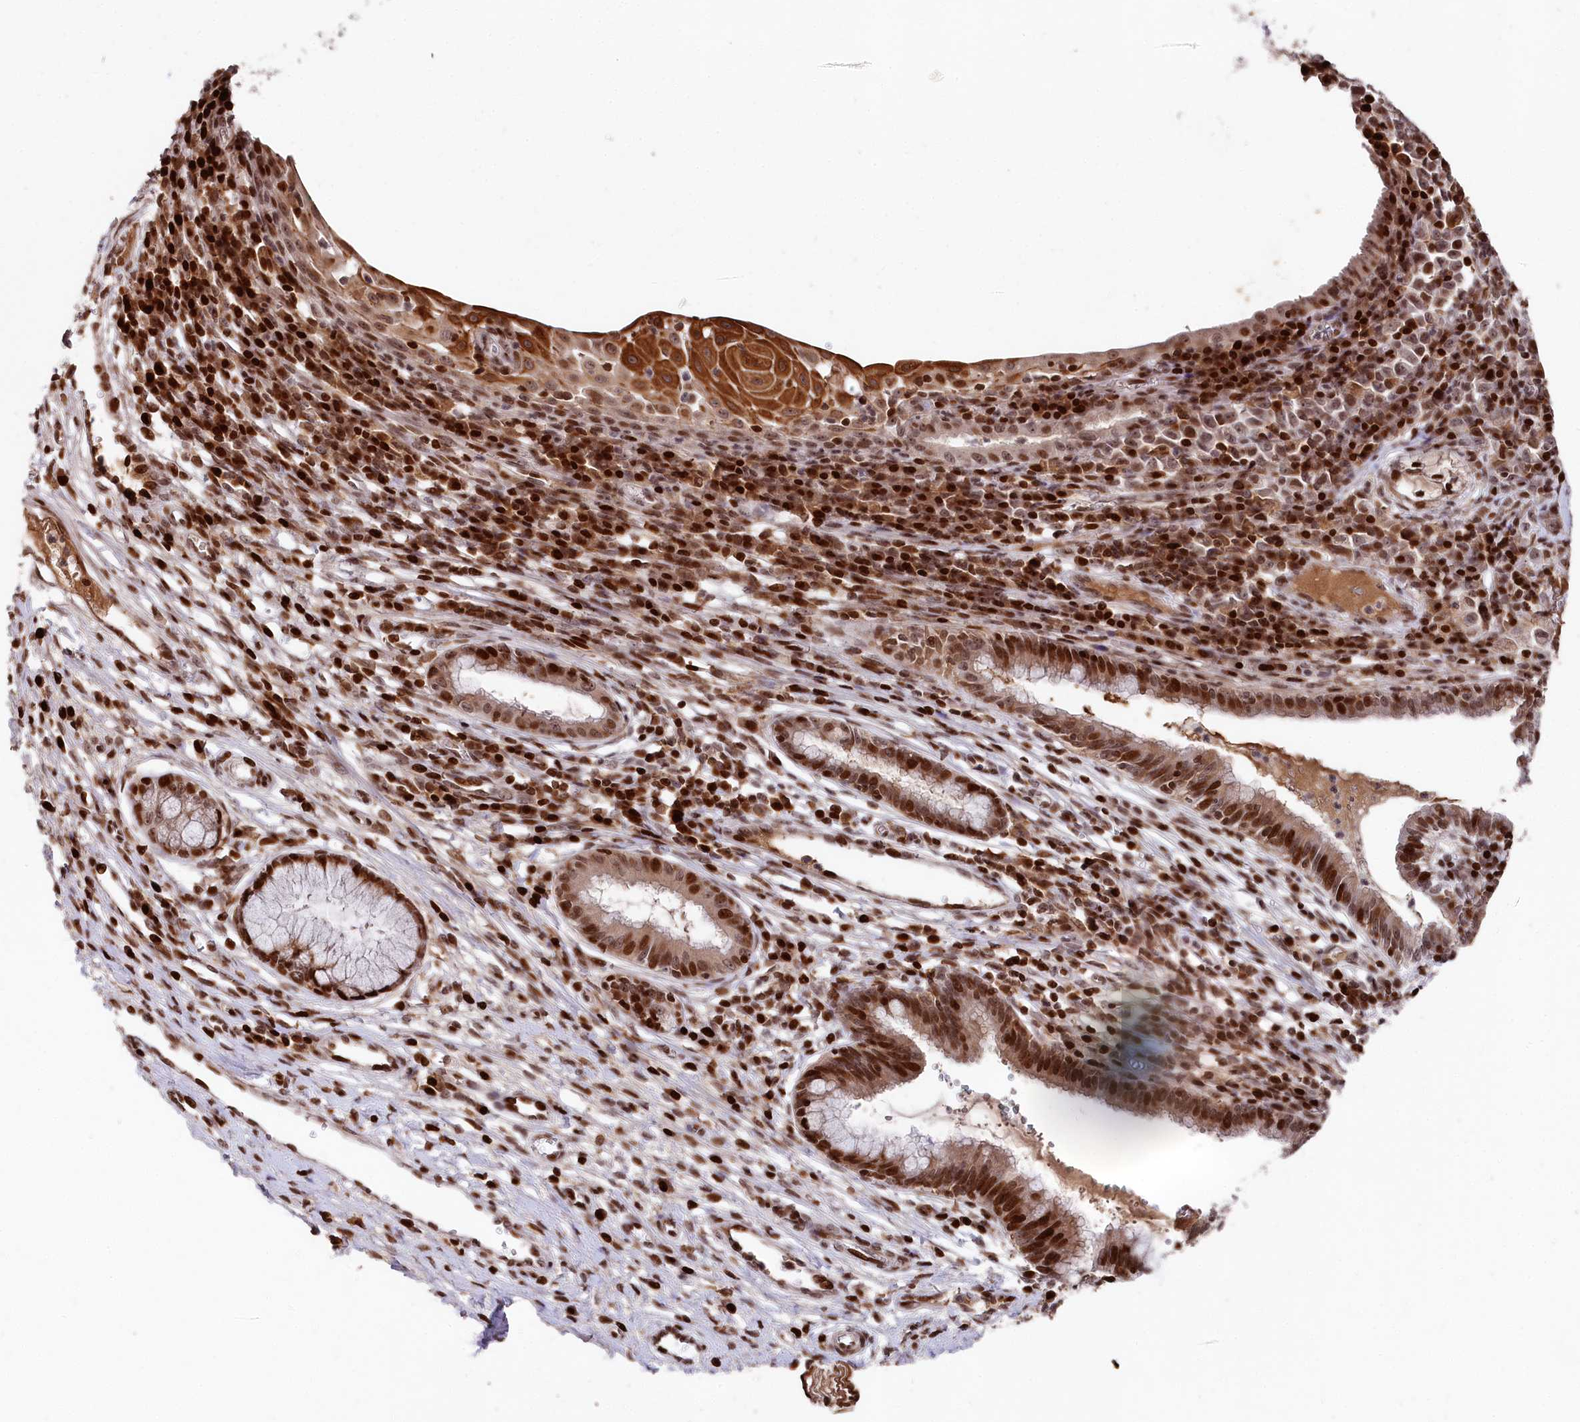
{"staining": {"intensity": "strong", "quantity": ">75%", "location": "nuclear"}, "tissue": "cervix", "cell_type": "Glandular cells", "image_type": "normal", "snomed": [{"axis": "morphology", "description": "Normal tissue, NOS"}, {"axis": "morphology", "description": "Adenocarcinoma, NOS"}, {"axis": "topography", "description": "Cervix"}], "caption": "DAB (3,3'-diaminobenzidine) immunohistochemical staining of normal cervix displays strong nuclear protein expression in approximately >75% of glandular cells.", "gene": "MCF2L2", "patient": {"sex": "female", "age": 29}}